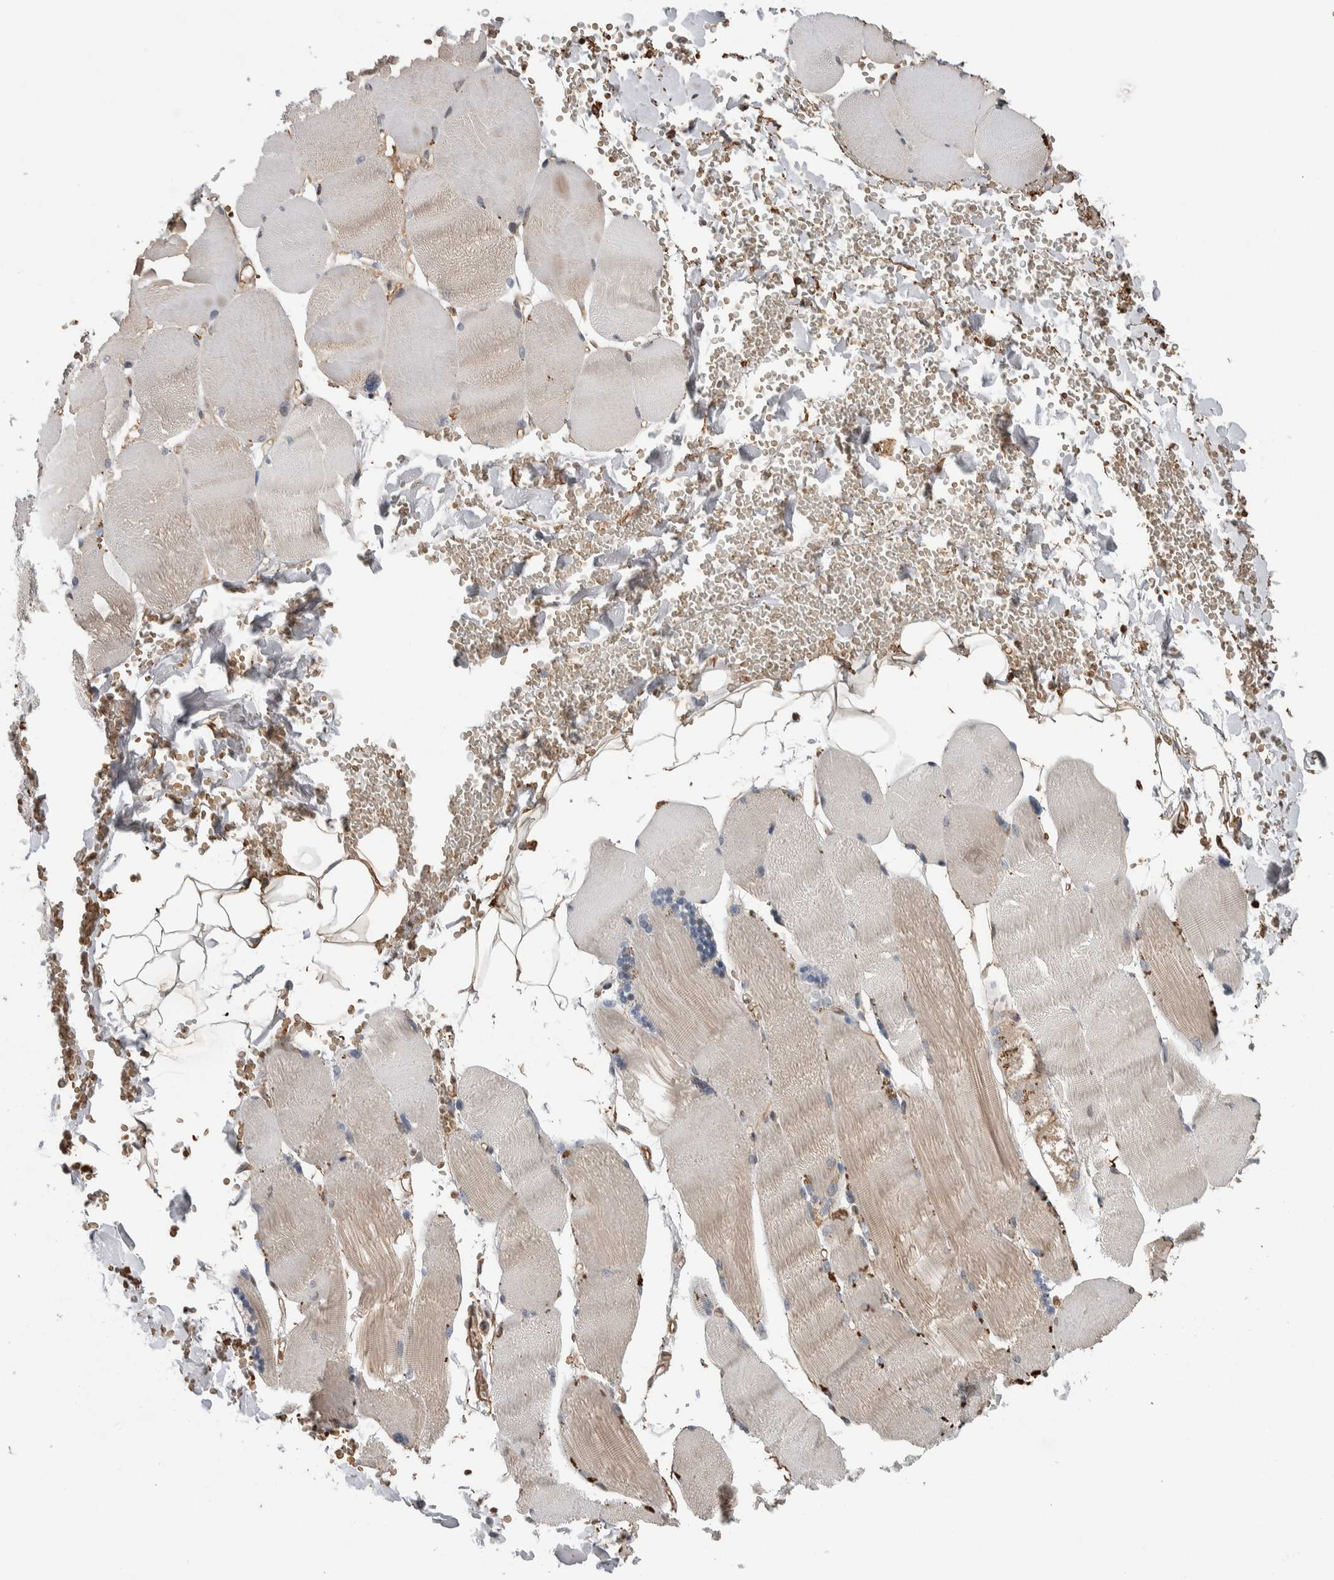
{"staining": {"intensity": "weak", "quantity": "<25%", "location": "cytoplasmic/membranous"}, "tissue": "skeletal muscle", "cell_type": "Myocytes", "image_type": "normal", "snomed": [{"axis": "morphology", "description": "Normal tissue, NOS"}, {"axis": "topography", "description": "Skin"}, {"axis": "topography", "description": "Skeletal muscle"}], "caption": "Photomicrograph shows no protein positivity in myocytes of normal skeletal muscle. Brightfield microscopy of IHC stained with DAB (brown) and hematoxylin (blue), captured at high magnification.", "gene": "ENPP2", "patient": {"sex": "male", "age": 83}}